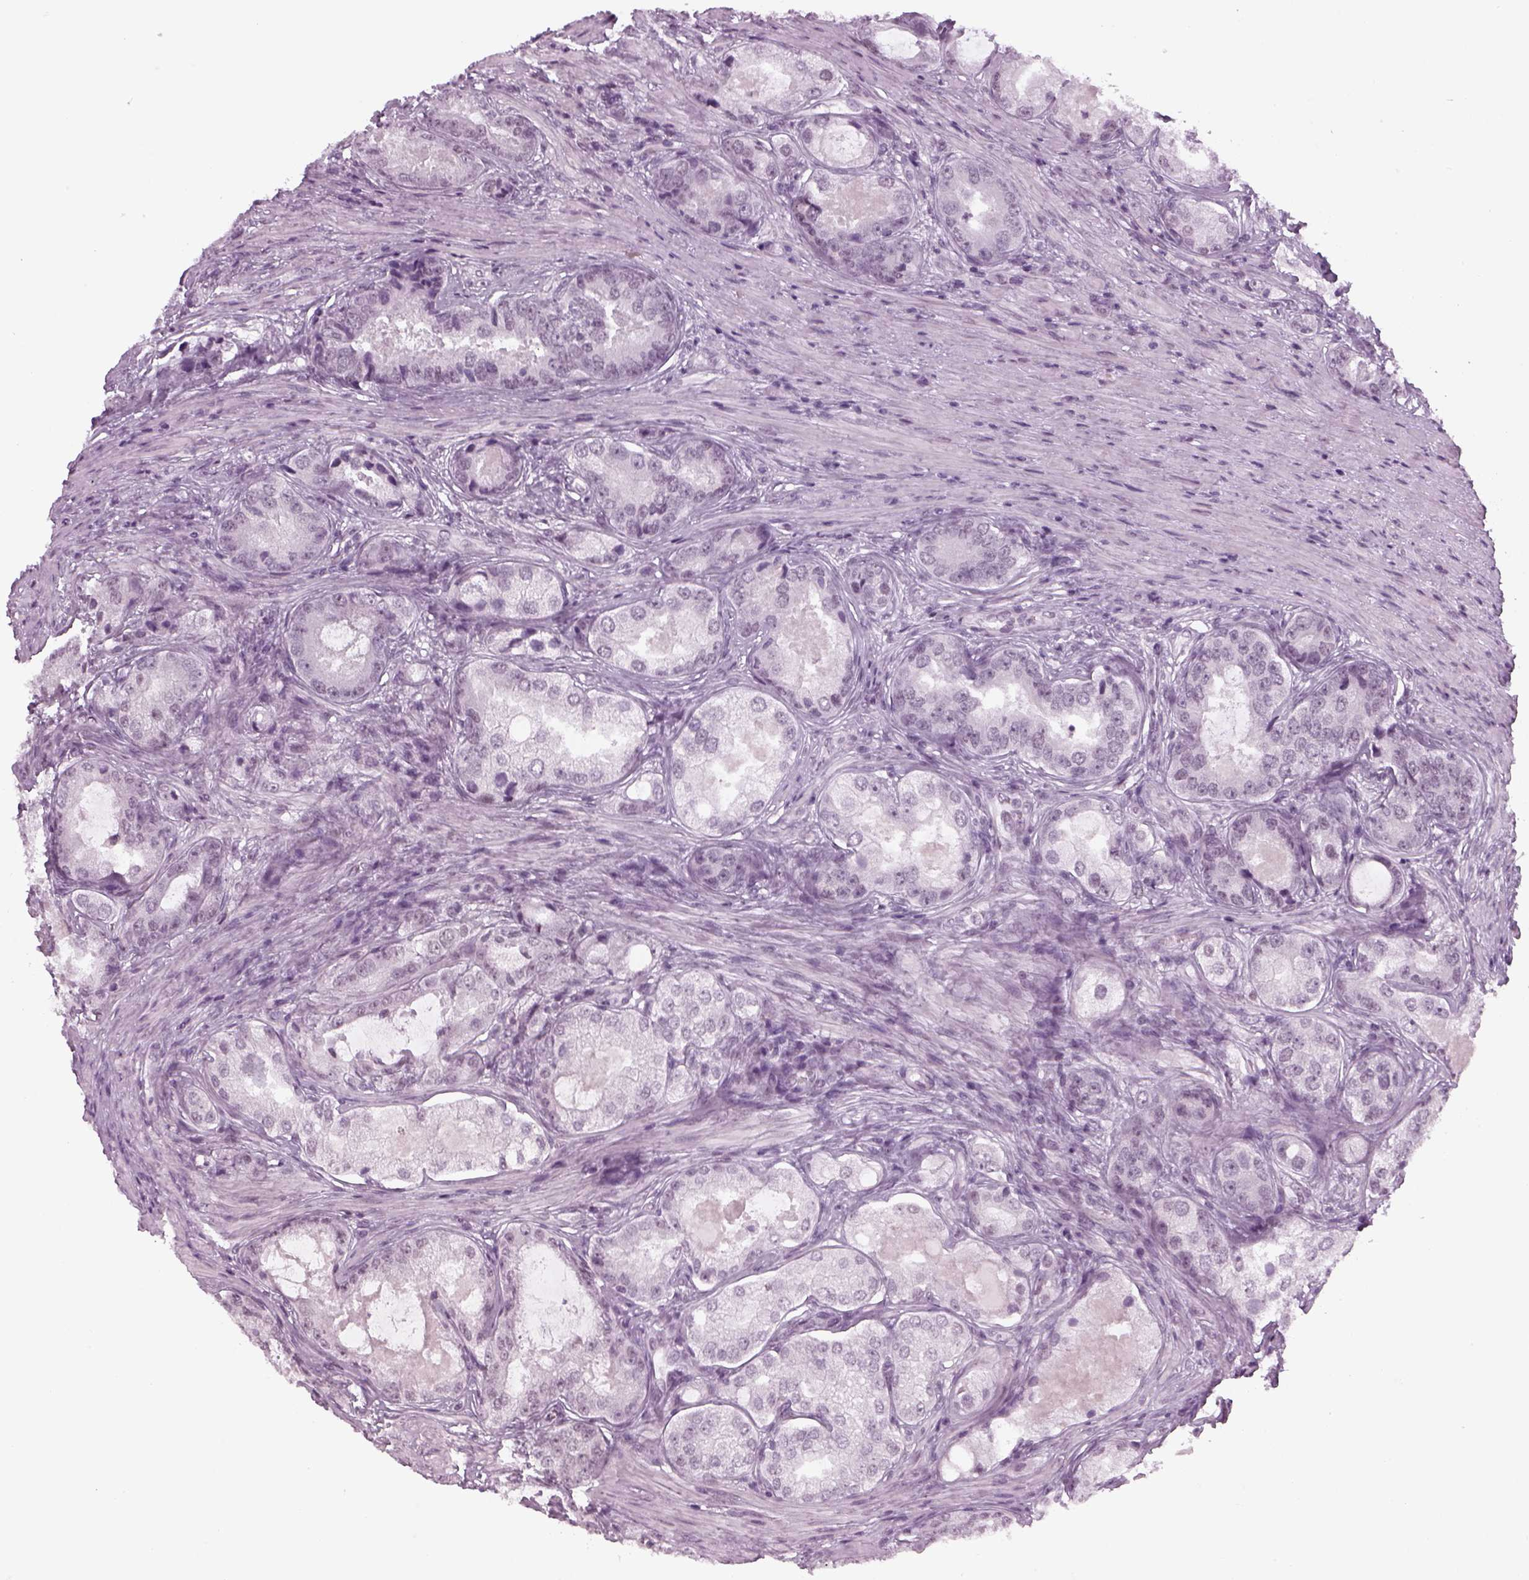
{"staining": {"intensity": "negative", "quantity": "none", "location": "none"}, "tissue": "prostate cancer", "cell_type": "Tumor cells", "image_type": "cancer", "snomed": [{"axis": "morphology", "description": "Adenocarcinoma, Low grade"}, {"axis": "topography", "description": "Prostate"}], "caption": "The photomicrograph displays no significant staining in tumor cells of prostate adenocarcinoma (low-grade).", "gene": "KCNG2", "patient": {"sex": "male", "age": 68}}